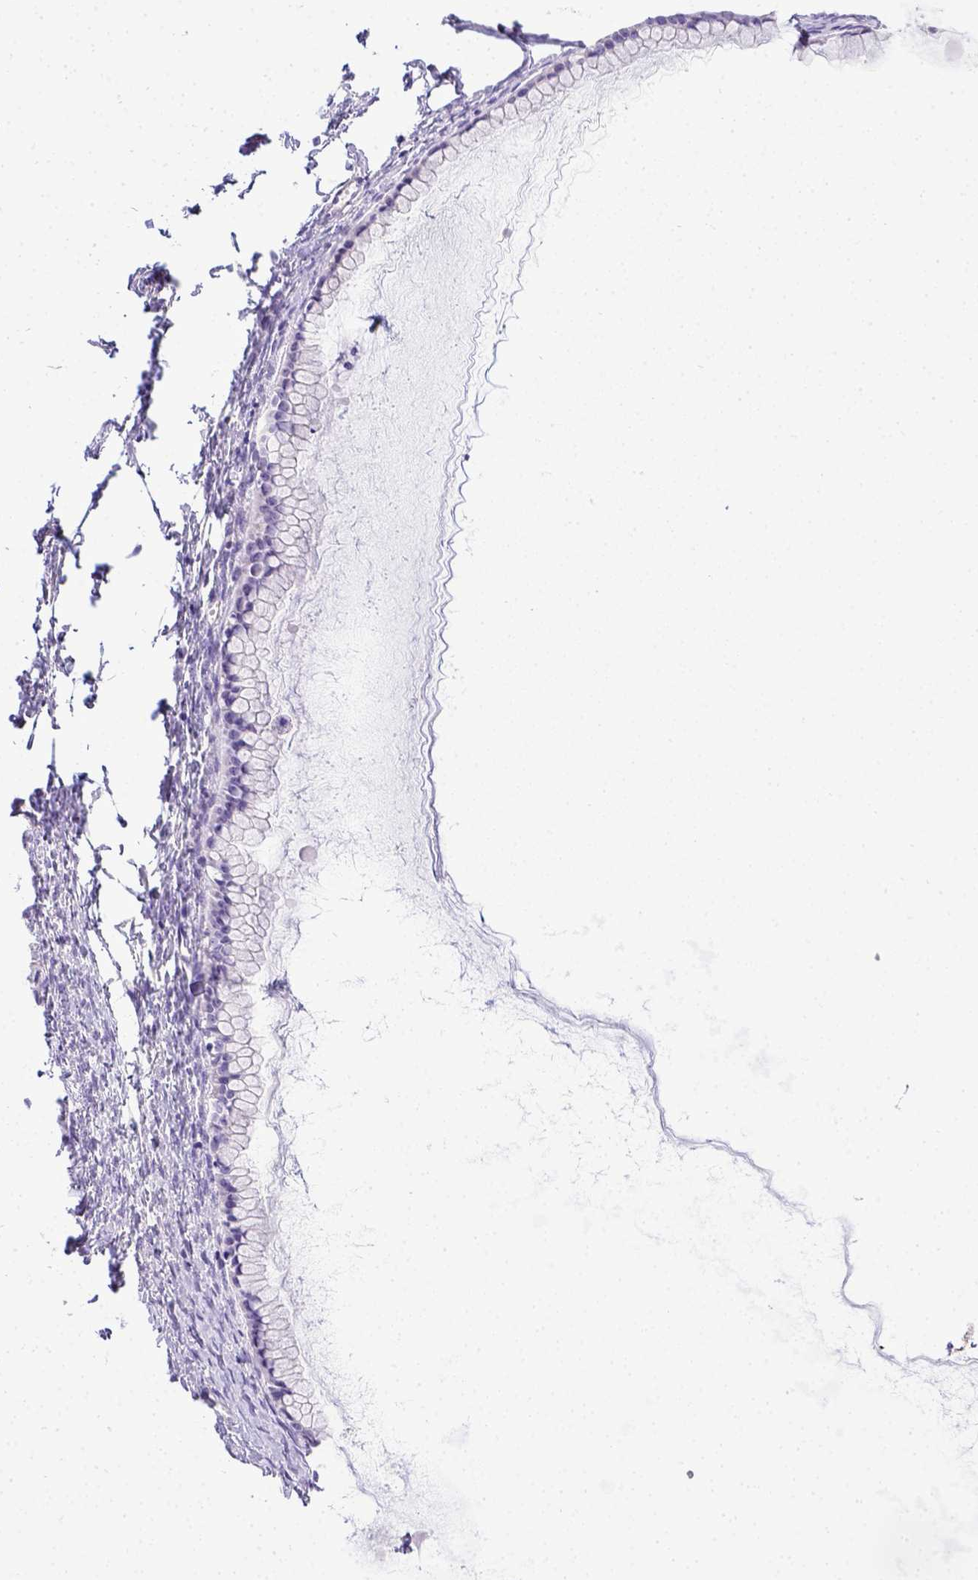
{"staining": {"intensity": "negative", "quantity": "none", "location": "none"}, "tissue": "ovarian cancer", "cell_type": "Tumor cells", "image_type": "cancer", "snomed": [{"axis": "morphology", "description": "Cystadenocarcinoma, mucinous, NOS"}, {"axis": "topography", "description": "Ovary"}], "caption": "There is no significant staining in tumor cells of mucinous cystadenocarcinoma (ovarian).", "gene": "BTN1A1", "patient": {"sex": "female", "age": 41}}